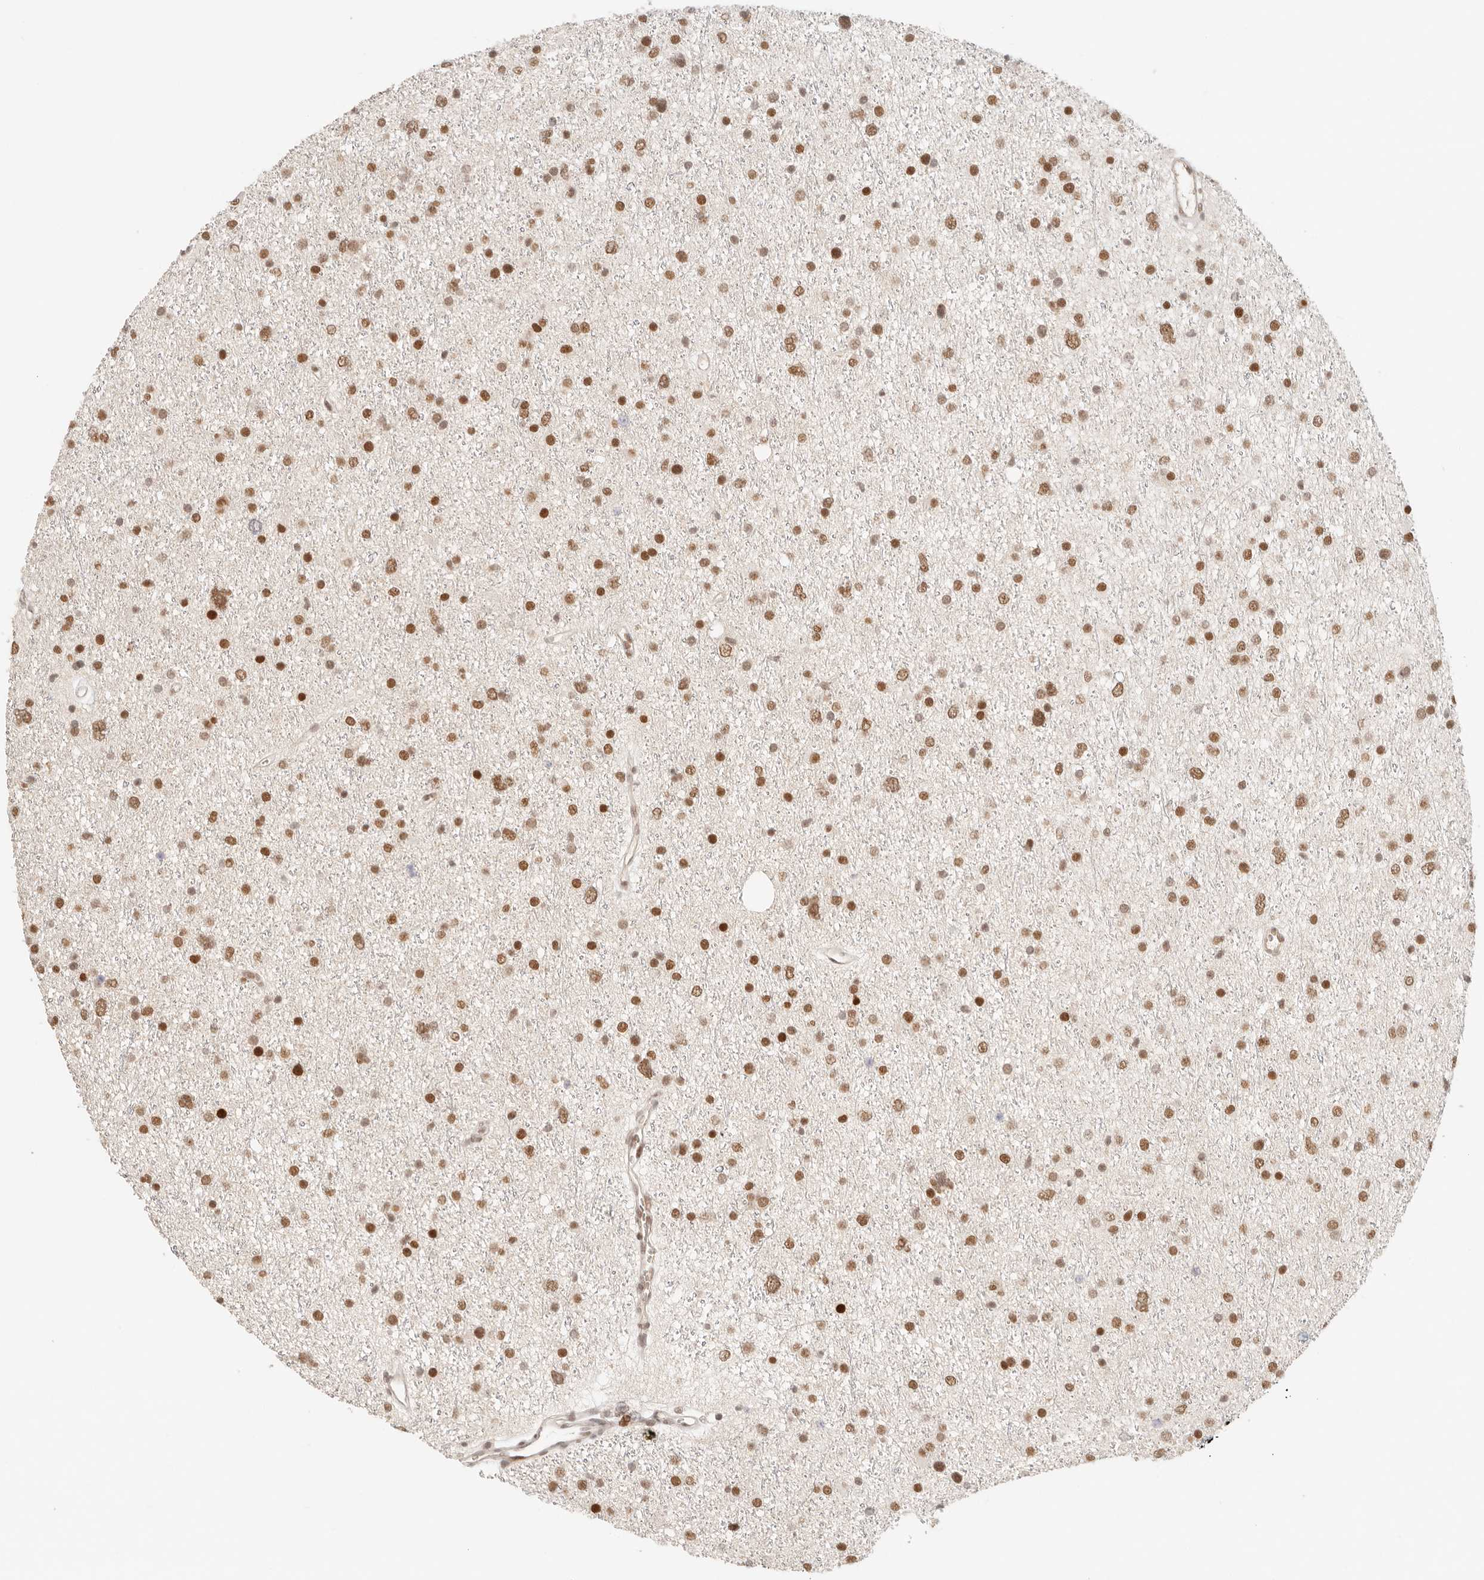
{"staining": {"intensity": "moderate", "quantity": "25%-75%", "location": "nuclear"}, "tissue": "glioma", "cell_type": "Tumor cells", "image_type": "cancer", "snomed": [{"axis": "morphology", "description": "Glioma, malignant, Low grade"}, {"axis": "topography", "description": "Cerebral cortex"}], "caption": "A brown stain shows moderate nuclear expression of a protein in human malignant glioma (low-grade) tumor cells.", "gene": "HOXC5", "patient": {"sex": "female", "age": 39}}